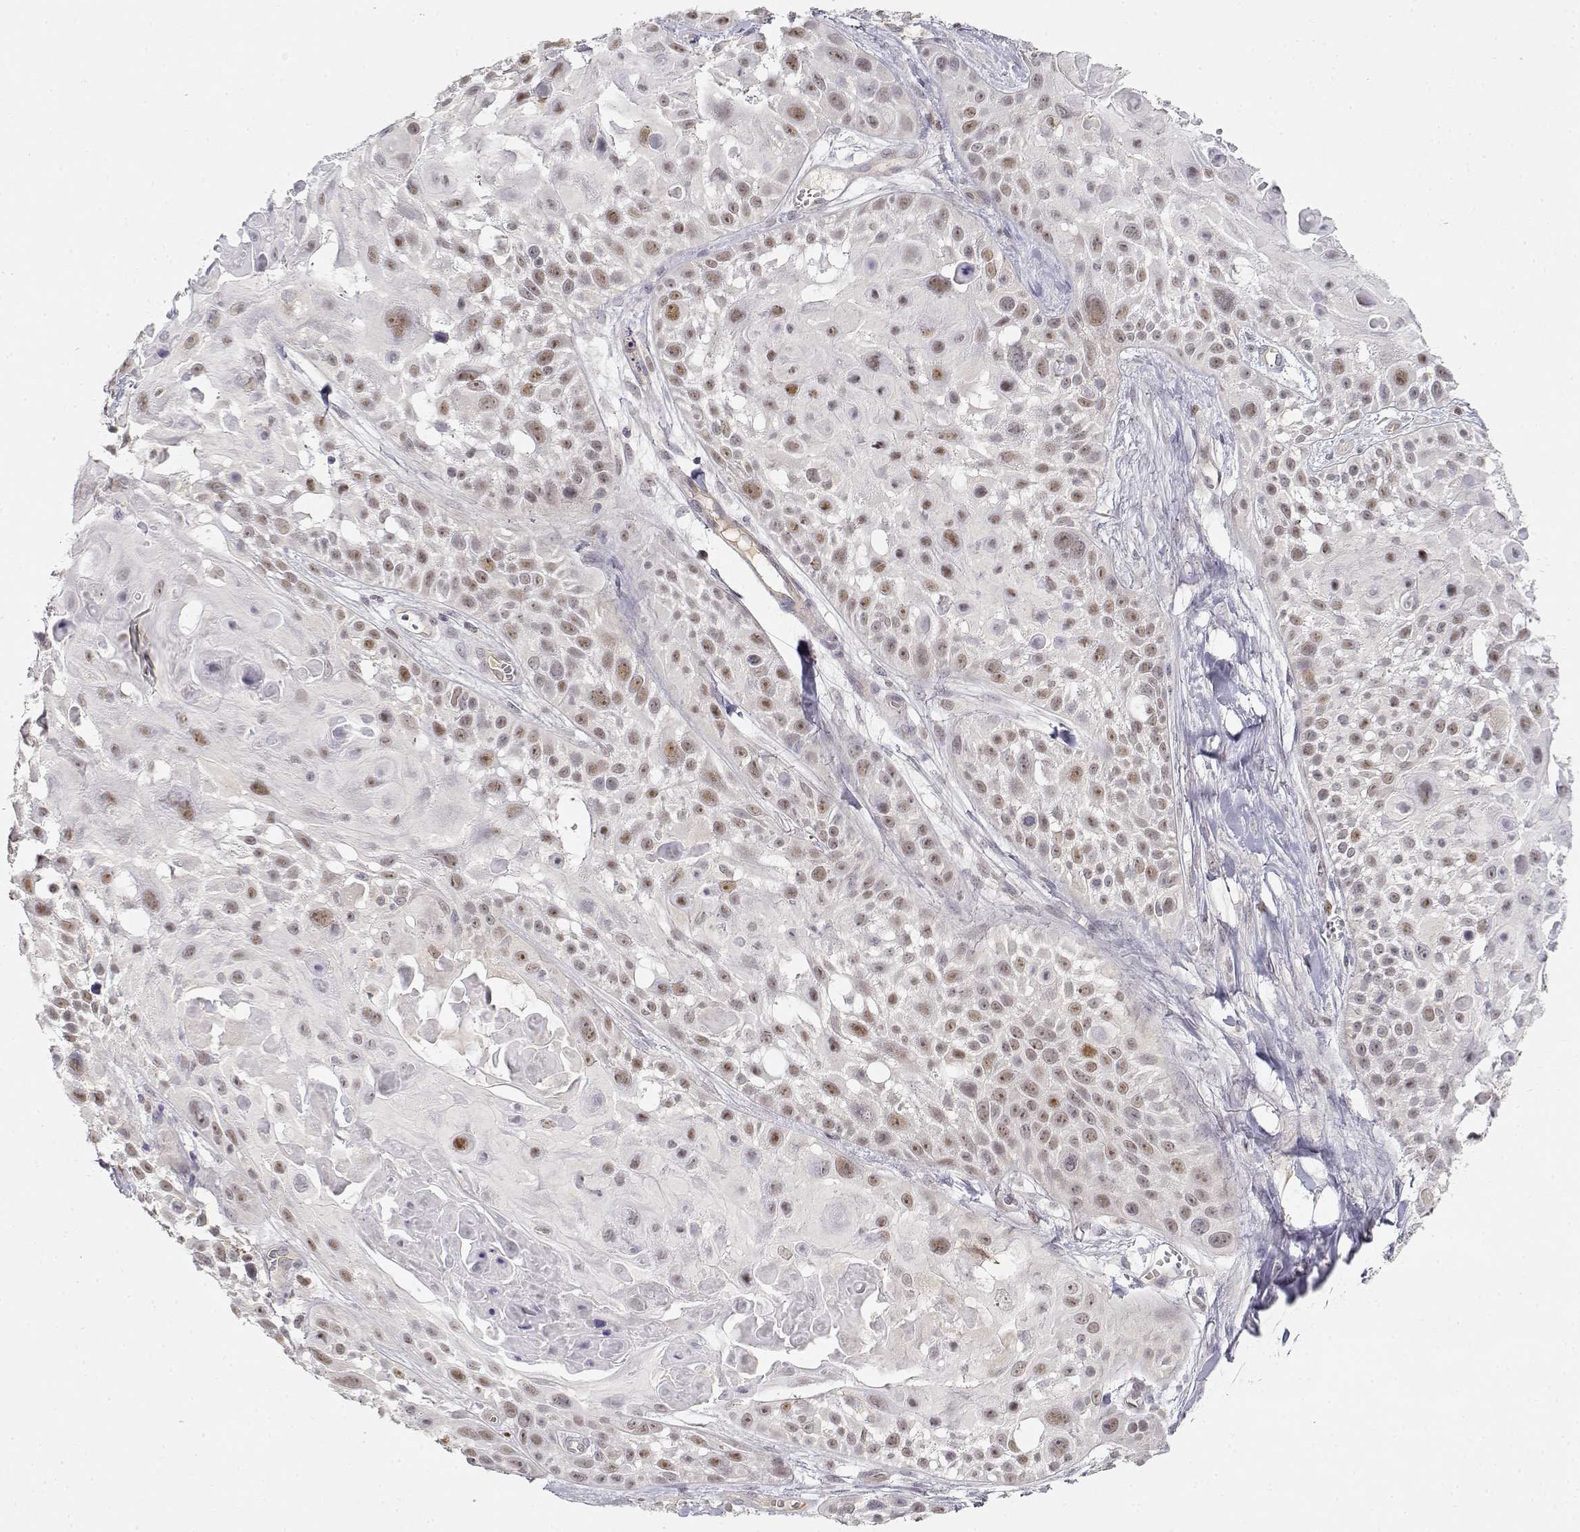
{"staining": {"intensity": "moderate", "quantity": "<25%", "location": "nuclear"}, "tissue": "skin cancer", "cell_type": "Tumor cells", "image_type": "cancer", "snomed": [{"axis": "morphology", "description": "Squamous cell carcinoma, NOS"}, {"axis": "topography", "description": "Skin"}, {"axis": "topography", "description": "Anal"}], "caption": "An immunohistochemistry (IHC) micrograph of neoplastic tissue is shown. Protein staining in brown highlights moderate nuclear positivity in skin cancer (squamous cell carcinoma) within tumor cells. The protein is shown in brown color, while the nuclei are stained blue.", "gene": "EAF2", "patient": {"sex": "female", "age": 75}}